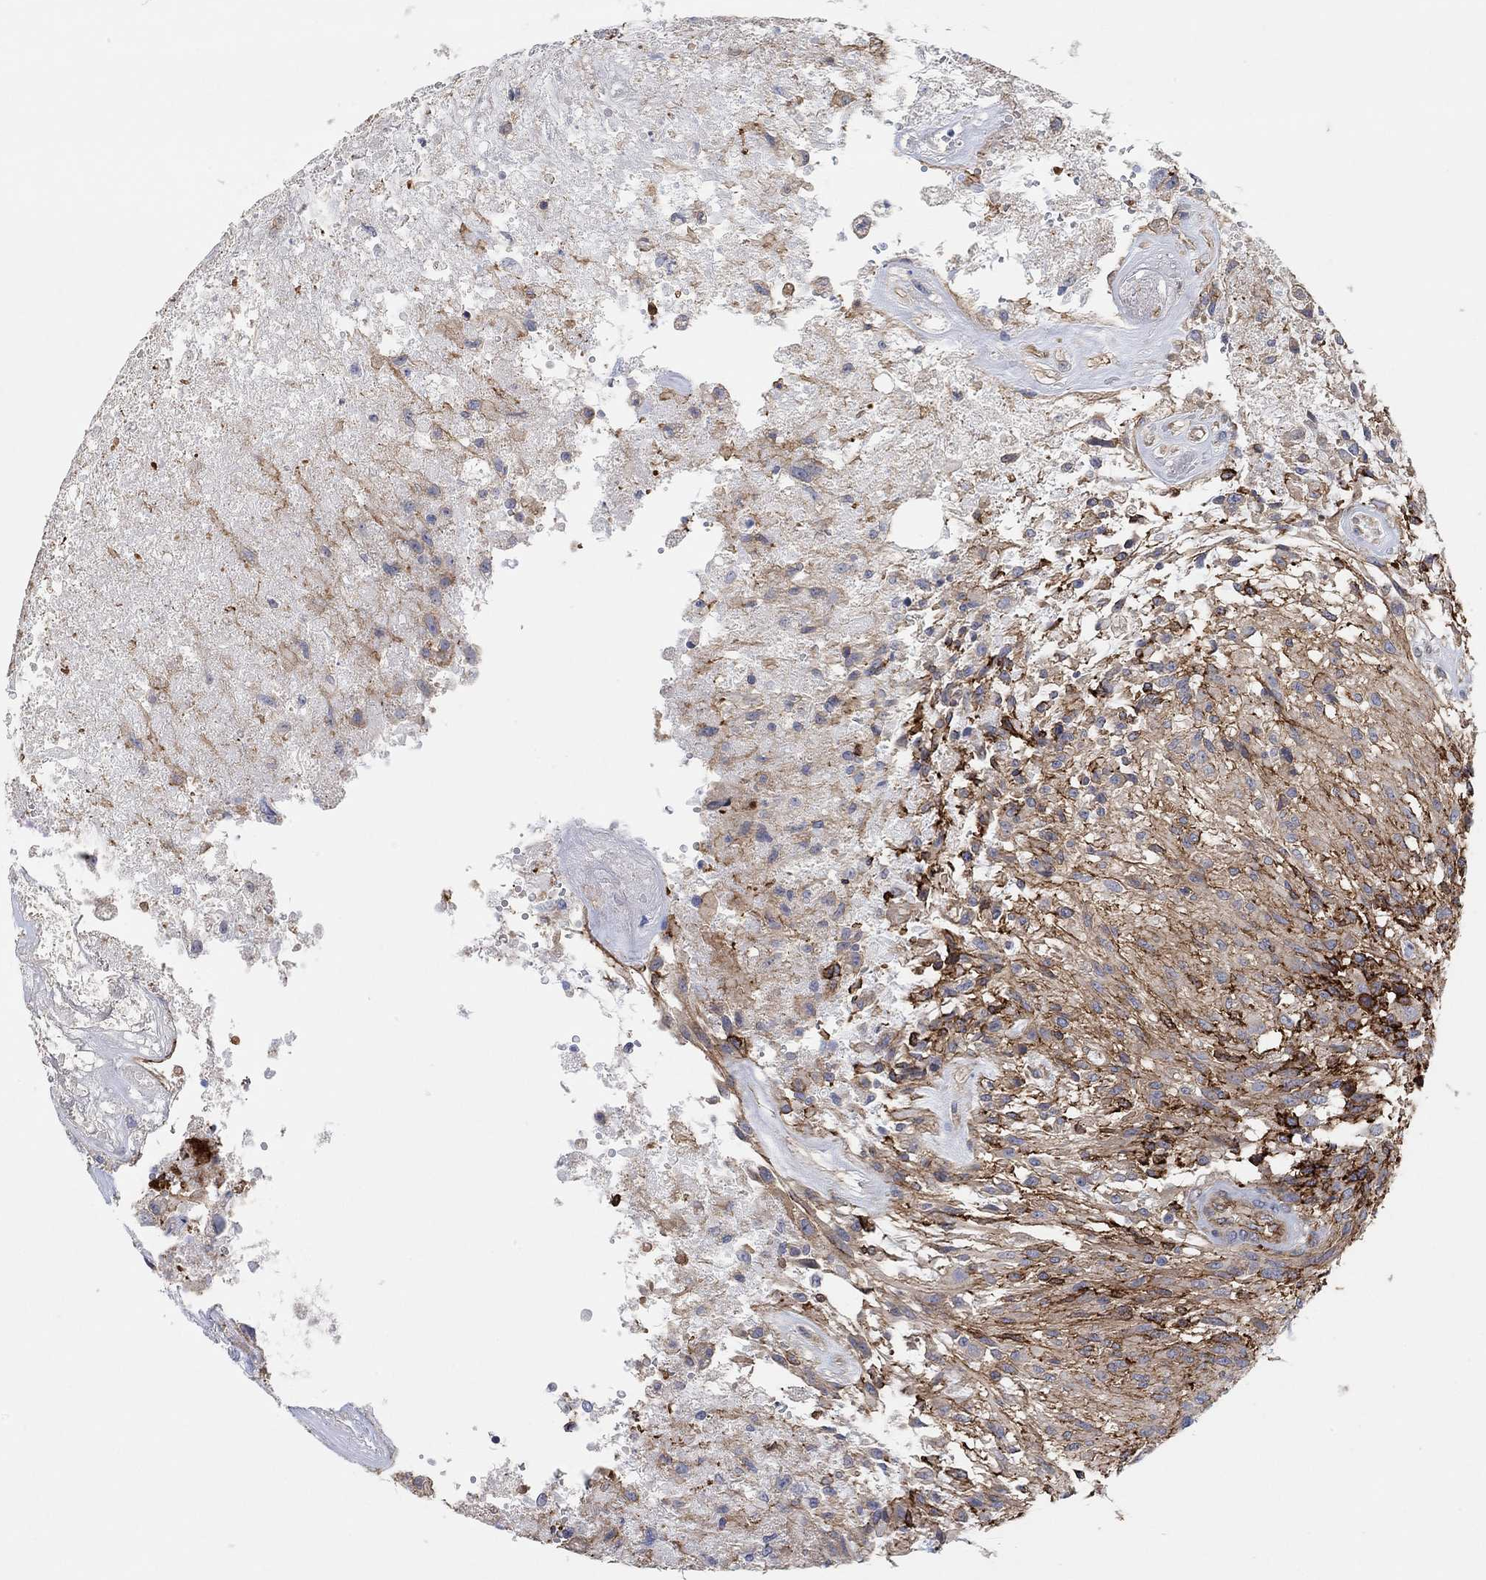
{"staining": {"intensity": "strong", "quantity": "25%-75%", "location": "cytoplasmic/membranous"}, "tissue": "glioma", "cell_type": "Tumor cells", "image_type": "cancer", "snomed": [{"axis": "morphology", "description": "Glioma, malignant, High grade"}, {"axis": "topography", "description": "Brain"}], "caption": "An image of human malignant glioma (high-grade) stained for a protein reveals strong cytoplasmic/membranous brown staining in tumor cells.", "gene": "SYT16", "patient": {"sex": "male", "age": 56}}